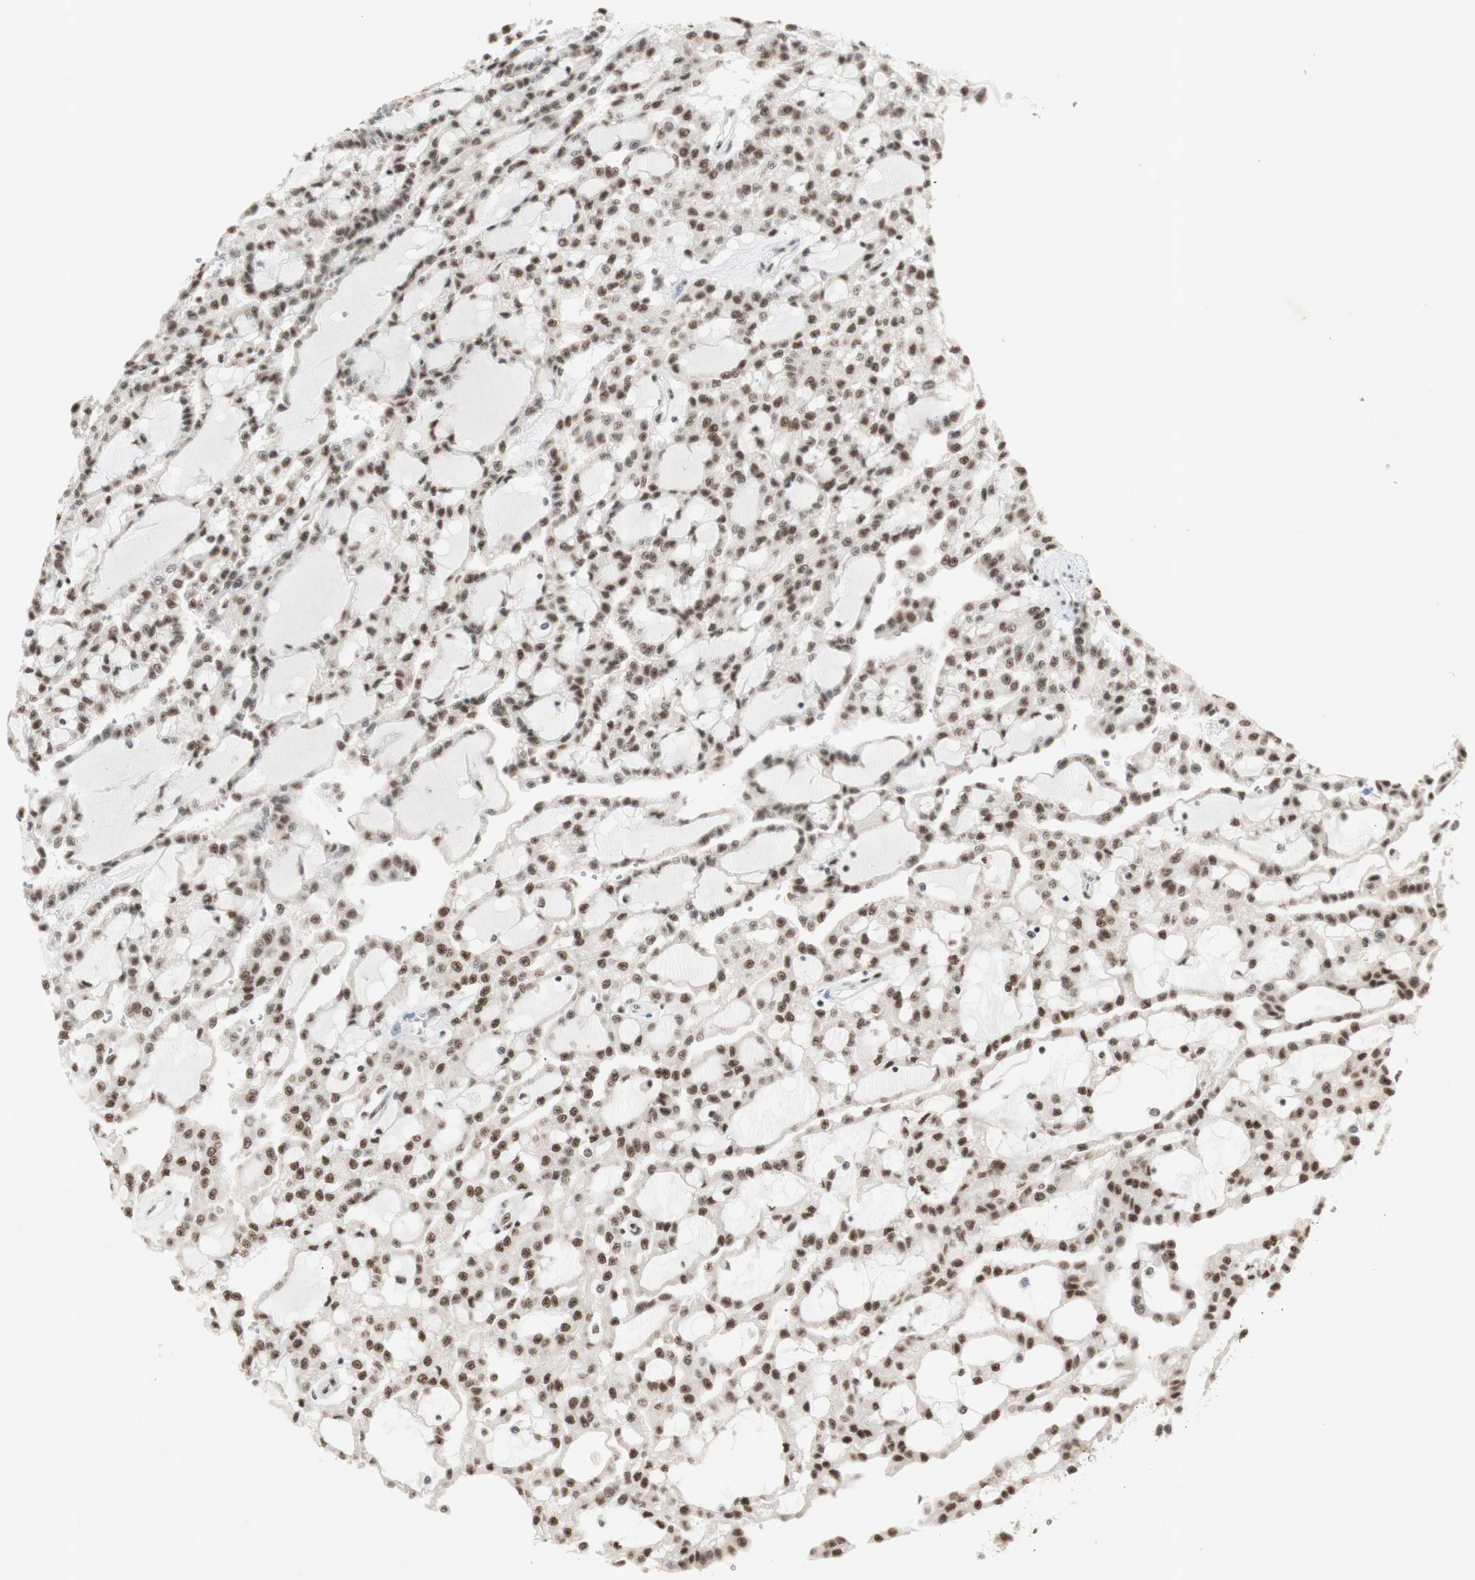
{"staining": {"intensity": "strong", "quantity": ">75%", "location": "nuclear"}, "tissue": "renal cancer", "cell_type": "Tumor cells", "image_type": "cancer", "snomed": [{"axis": "morphology", "description": "Adenocarcinoma, NOS"}, {"axis": "topography", "description": "Kidney"}], "caption": "A photomicrograph showing strong nuclear positivity in approximately >75% of tumor cells in renal cancer, as visualized by brown immunohistochemical staining.", "gene": "SNRPB", "patient": {"sex": "male", "age": 63}}